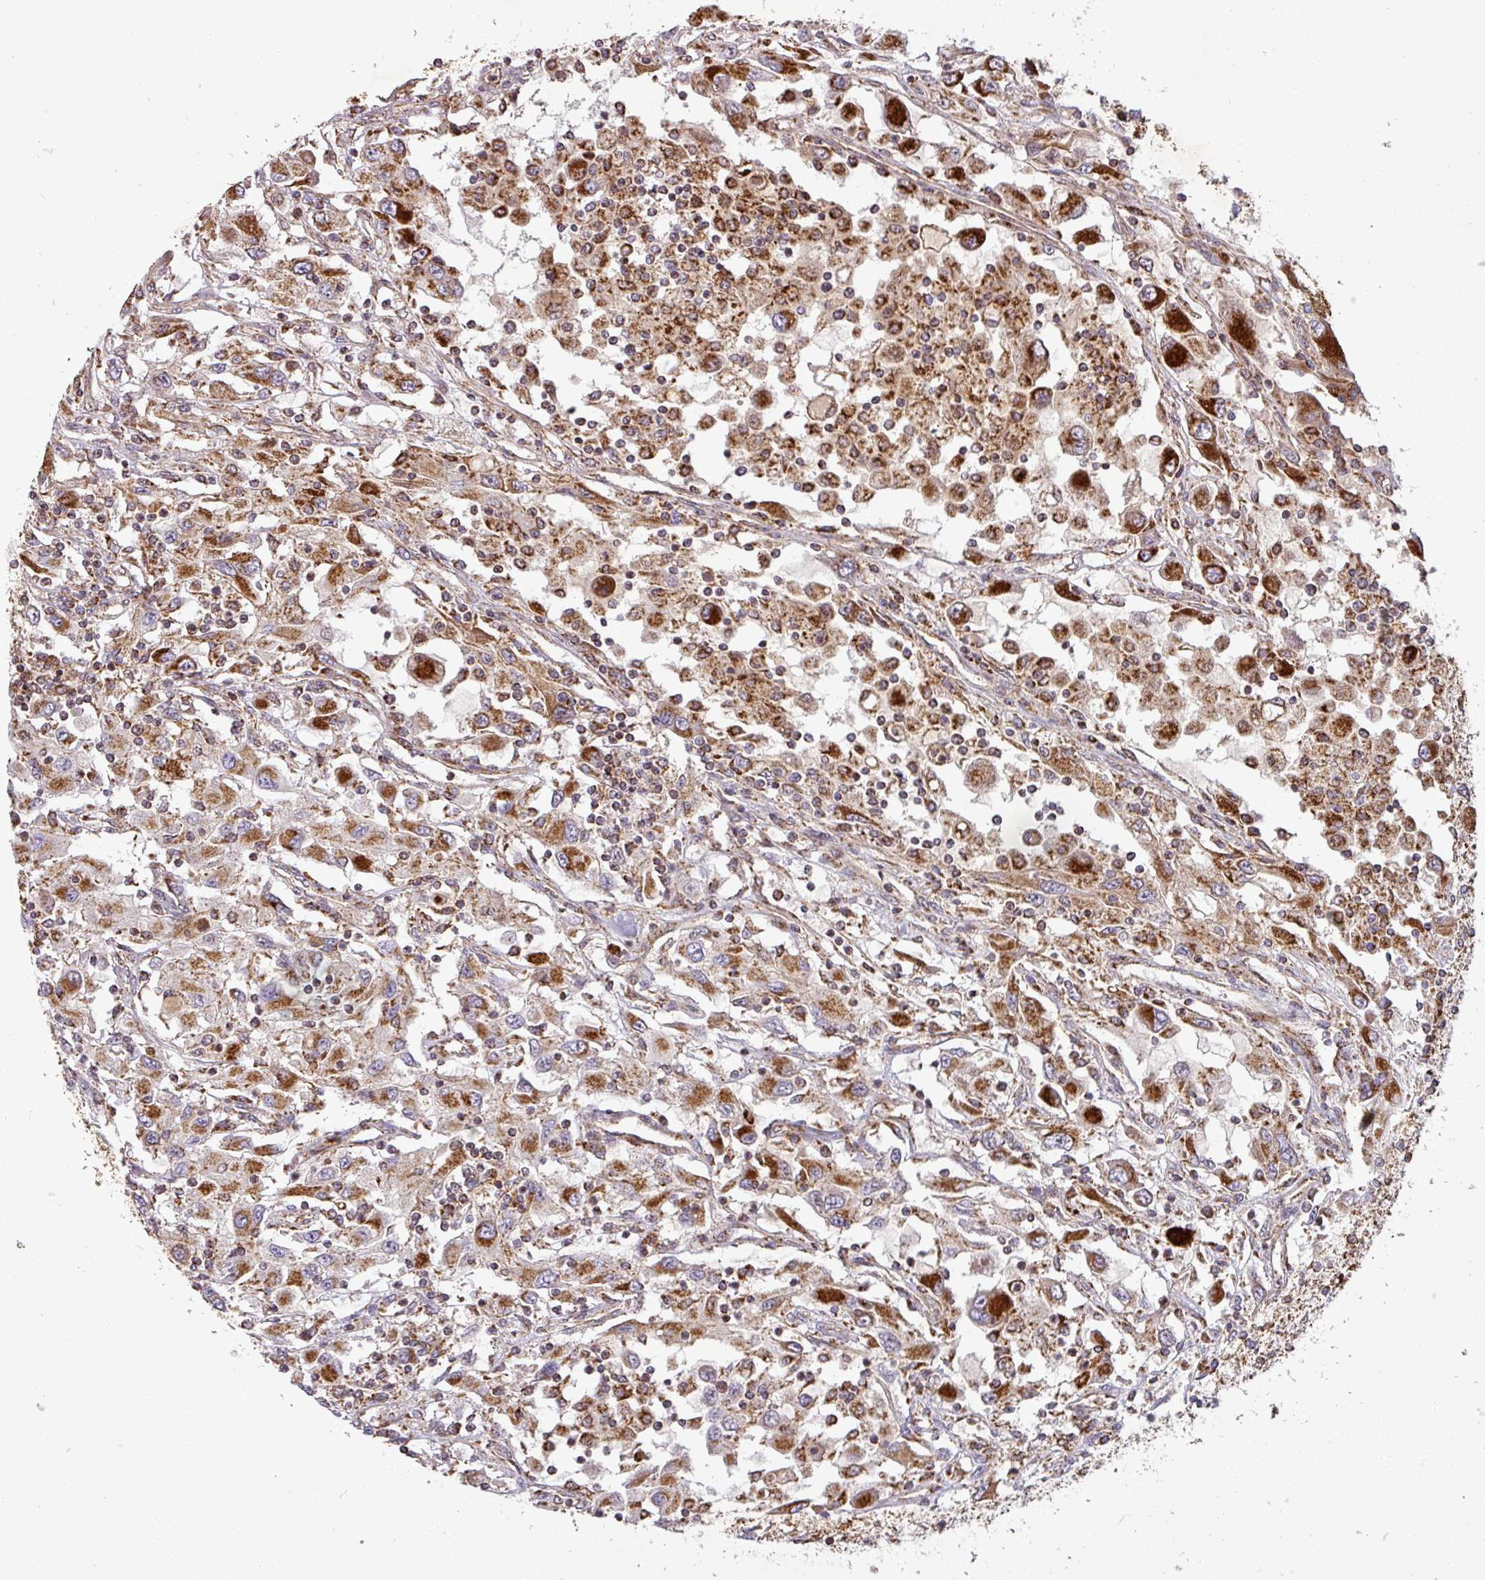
{"staining": {"intensity": "strong", "quantity": ">75%", "location": "cytoplasmic/membranous"}, "tissue": "renal cancer", "cell_type": "Tumor cells", "image_type": "cancer", "snomed": [{"axis": "morphology", "description": "Adenocarcinoma, NOS"}, {"axis": "topography", "description": "Kidney"}], "caption": "Immunohistochemistry staining of renal cancer (adenocarcinoma), which displays high levels of strong cytoplasmic/membranous staining in approximately >75% of tumor cells indicating strong cytoplasmic/membranous protein positivity. The staining was performed using DAB (brown) for protein detection and nuclei were counterstained in hematoxylin (blue).", "gene": "GPD2", "patient": {"sex": "female", "age": 67}}